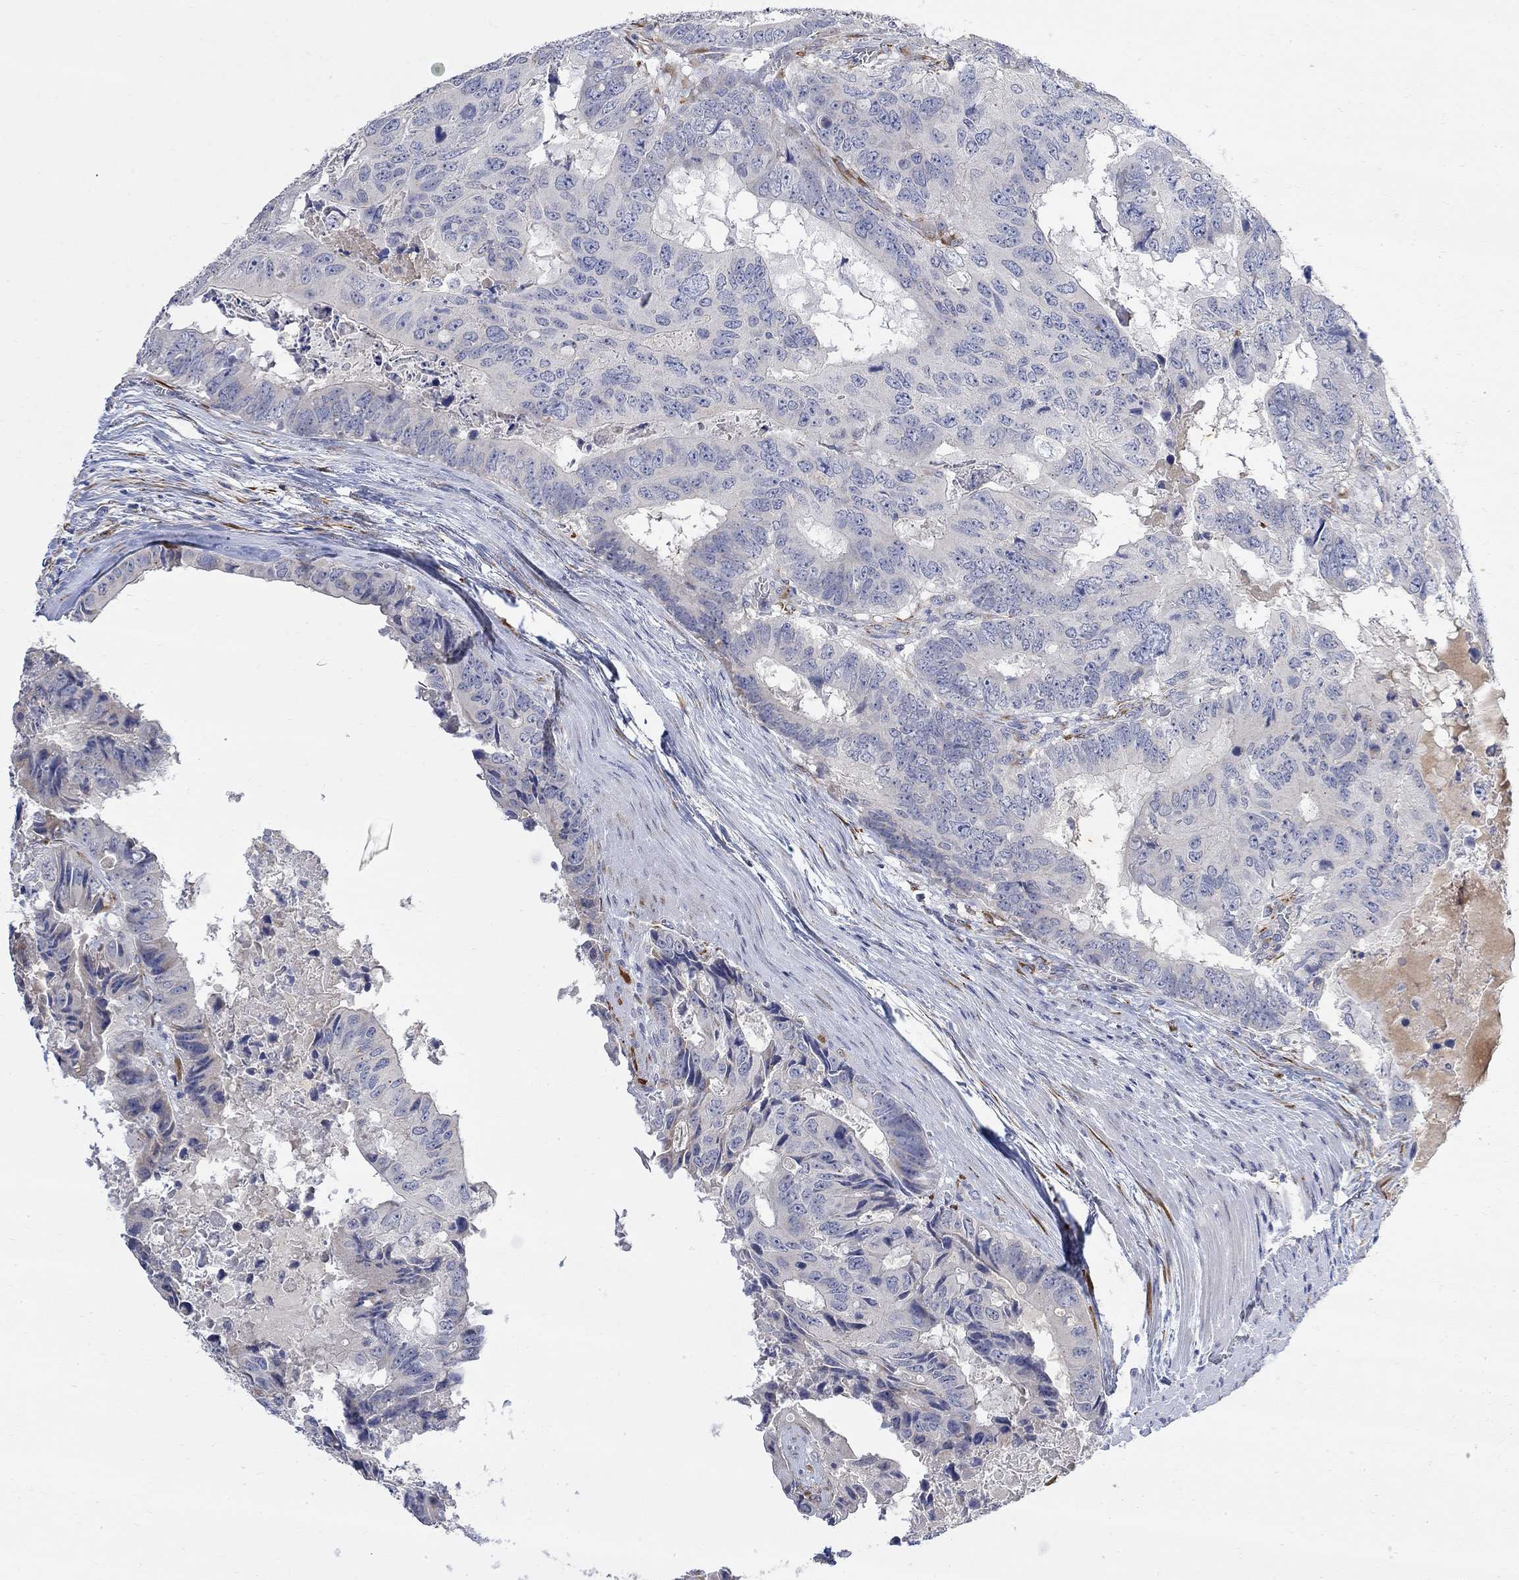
{"staining": {"intensity": "negative", "quantity": "none", "location": "none"}, "tissue": "colorectal cancer", "cell_type": "Tumor cells", "image_type": "cancer", "snomed": [{"axis": "morphology", "description": "Adenocarcinoma, NOS"}, {"axis": "topography", "description": "Colon"}], "caption": "Immunohistochemistry (IHC) histopathology image of neoplastic tissue: colorectal adenocarcinoma stained with DAB (3,3'-diaminobenzidine) exhibits no significant protein staining in tumor cells.", "gene": "FNDC5", "patient": {"sex": "male", "age": 79}}